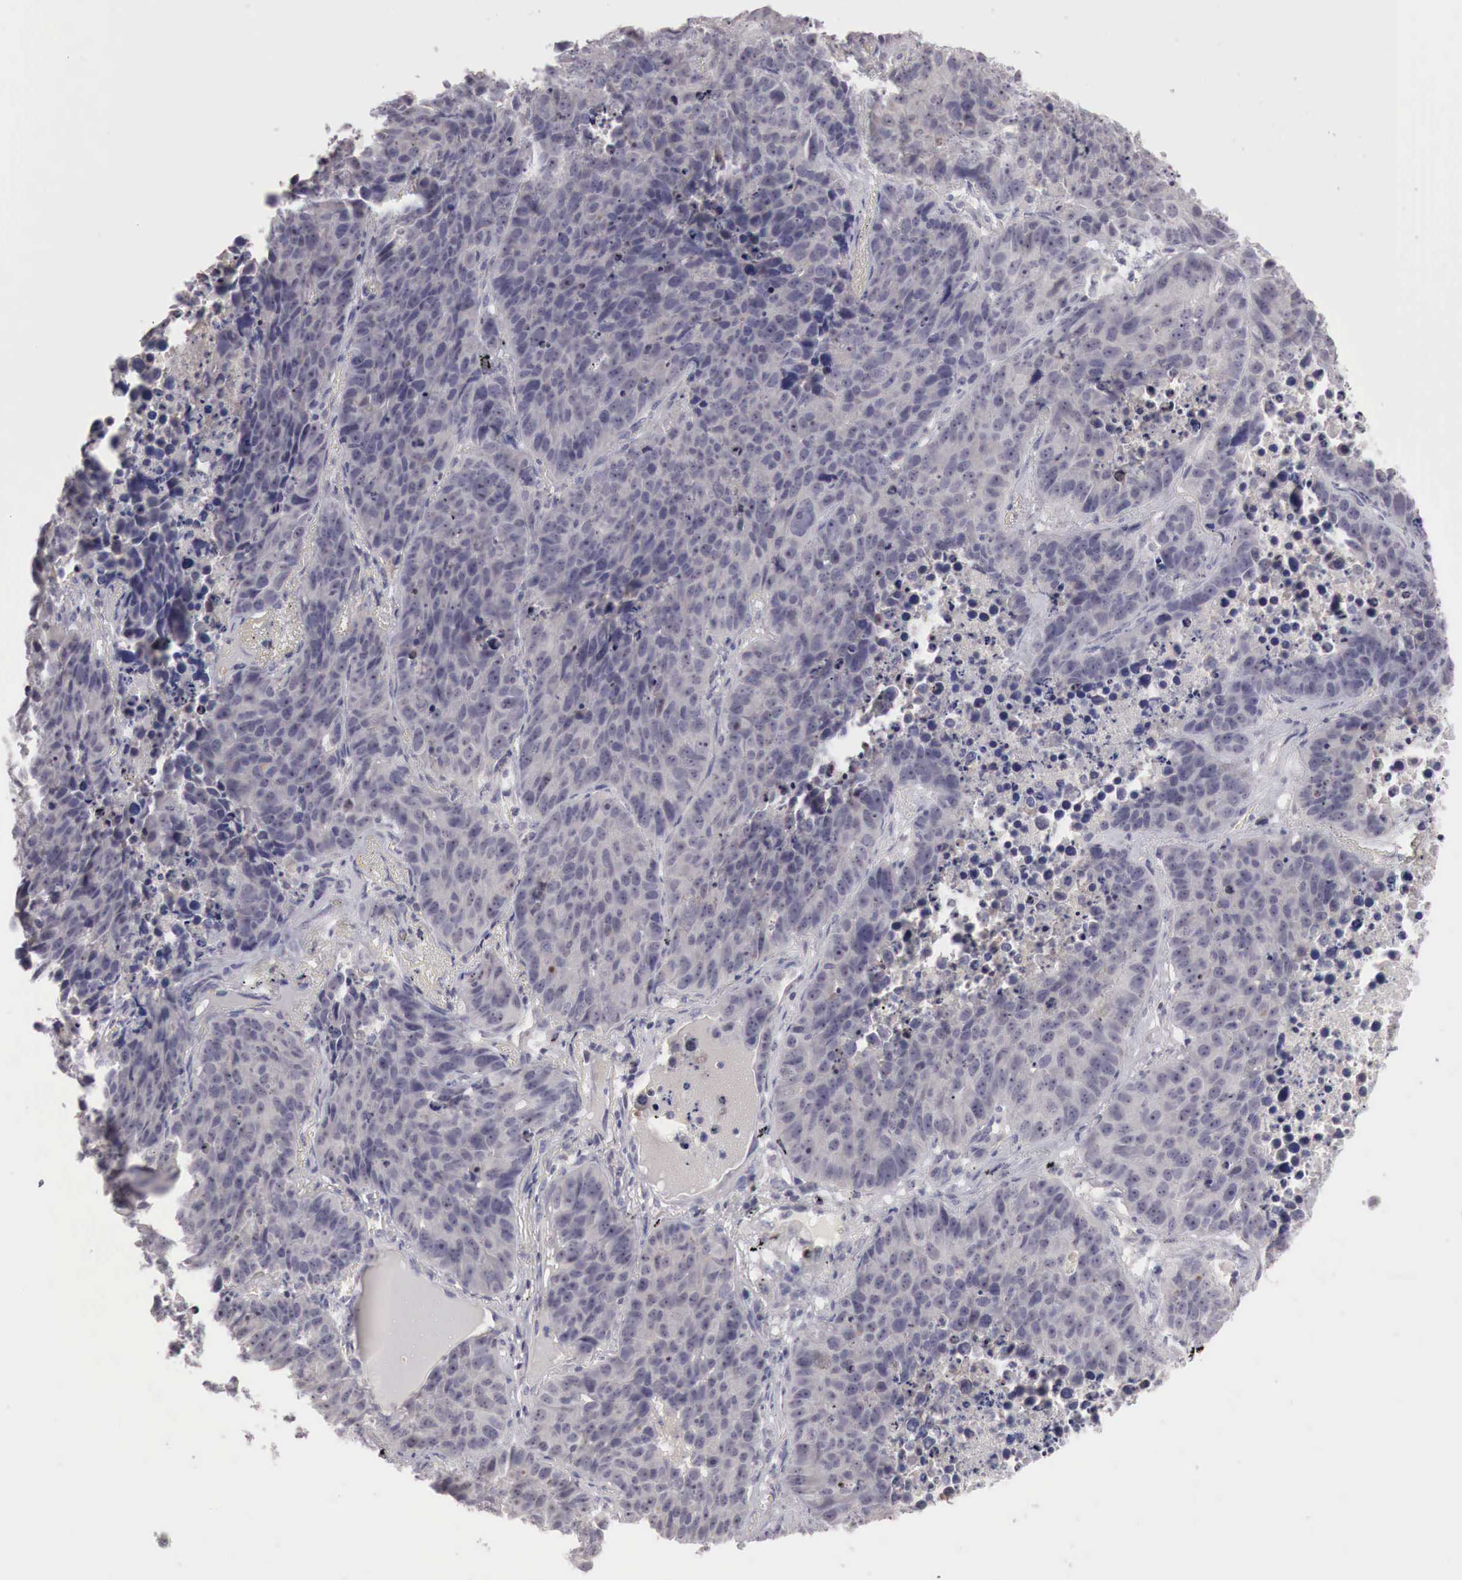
{"staining": {"intensity": "negative", "quantity": "none", "location": "none"}, "tissue": "lung cancer", "cell_type": "Tumor cells", "image_type": "cancer", "snomed": [{"axis": "morphology", "description": "Carcinoid, malignant, NOS"}, {"axis": "topography", "description": "Lung"}], "caption": "Photomicrograph shows no protein positivity in tumor cells of lung cancer (carcinoid (malignant)) tissue.", "gene": "GATA1", "patient": {"sex": "male", "age": 60}}